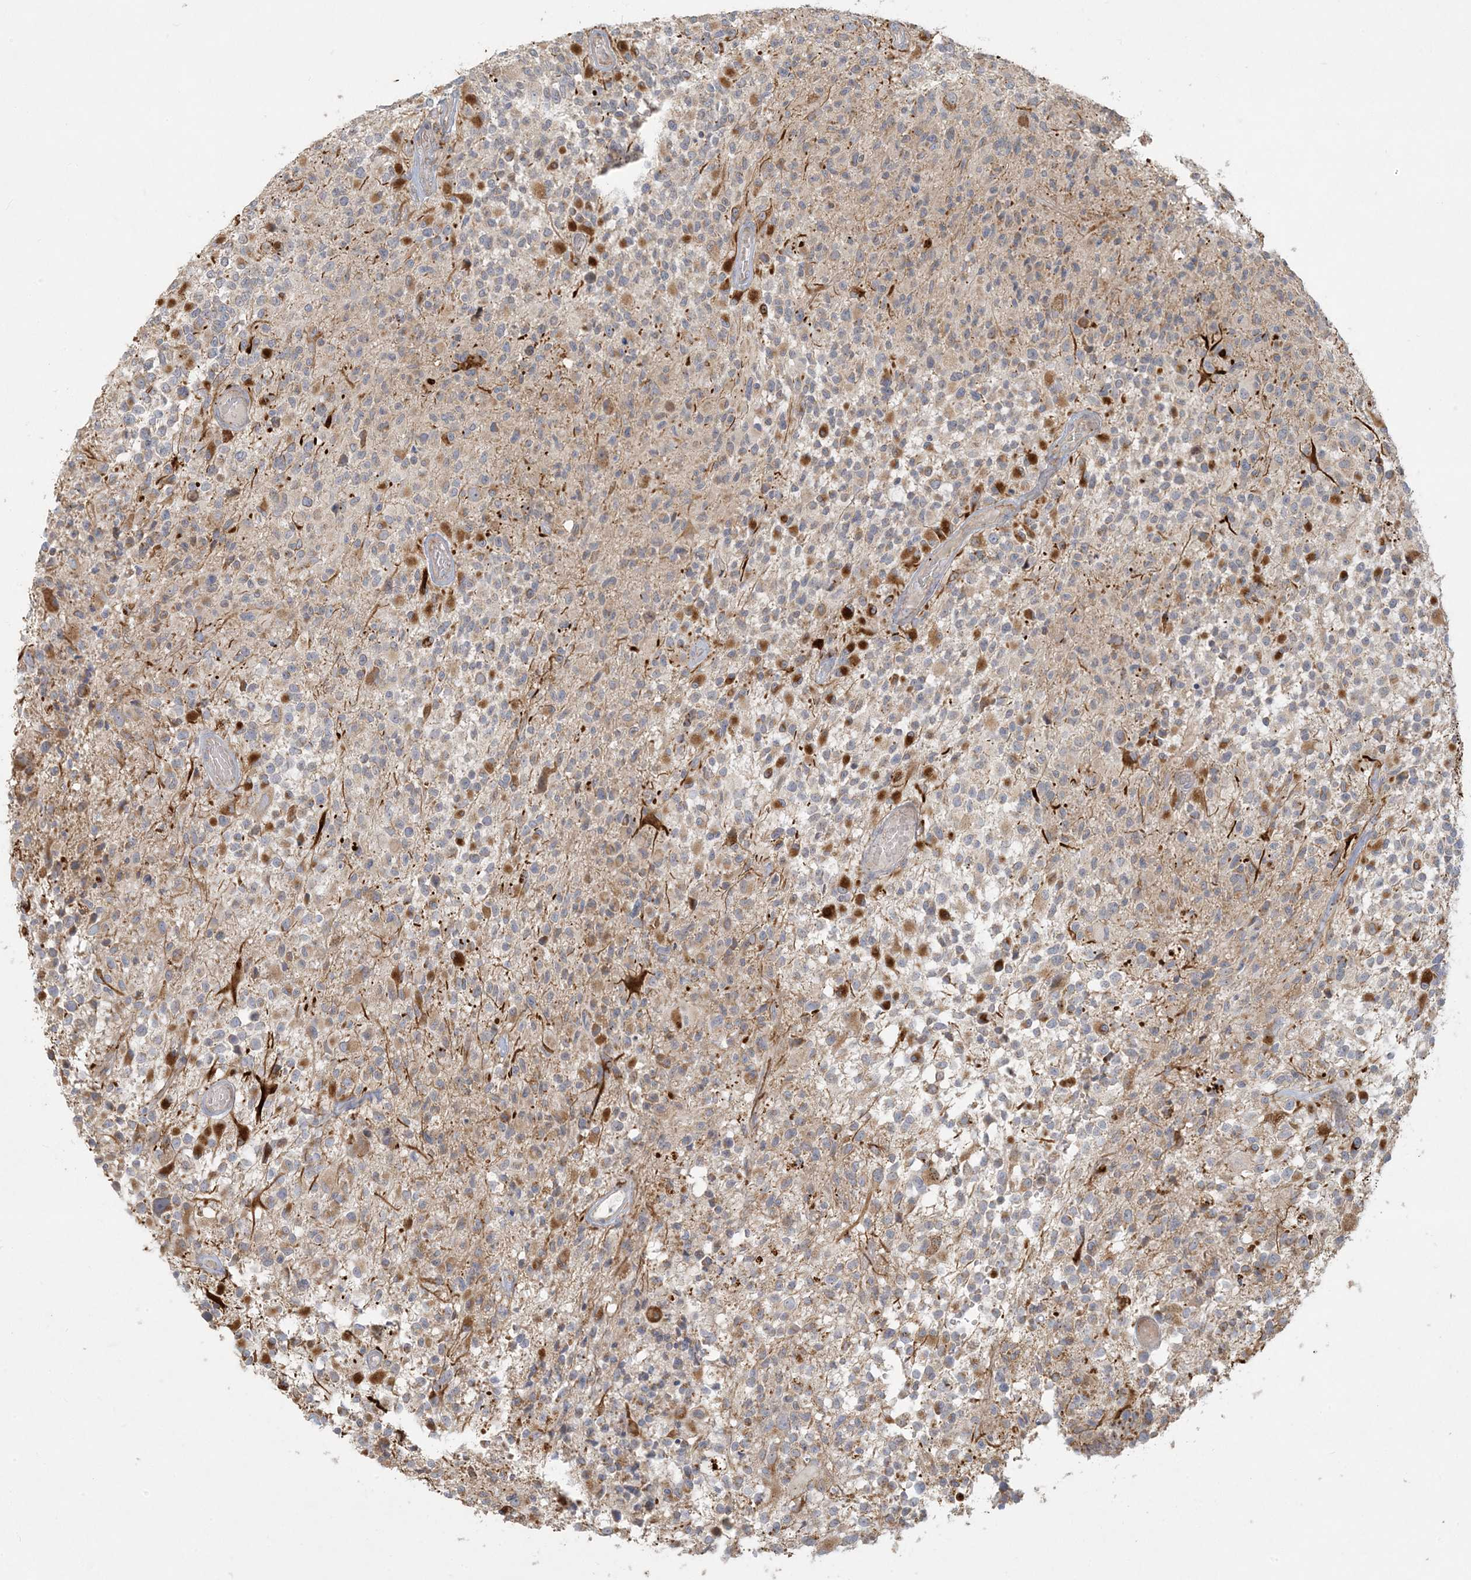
{"staining": {"intensity": "weak", "quantity": "<25%", "location": "cytoplasmic/membranous"}, "tissue": "glioma", "cell_type": "Tumor cells", "image_type": "cancer", "snomed": [{"axis": "morphology", "description": "Glioma, malignant, High grade"}, {"axis": "morphology", "description": "Glioblastoma, NOS"}, {"axis": "topography", "description": "Brain"}], "caption": "This is an immunohistochemistry image of human glioma. There is no positivity in tumor cells.", "gene": "MCAT", "patient": {"sex": "male", "age": 60}}